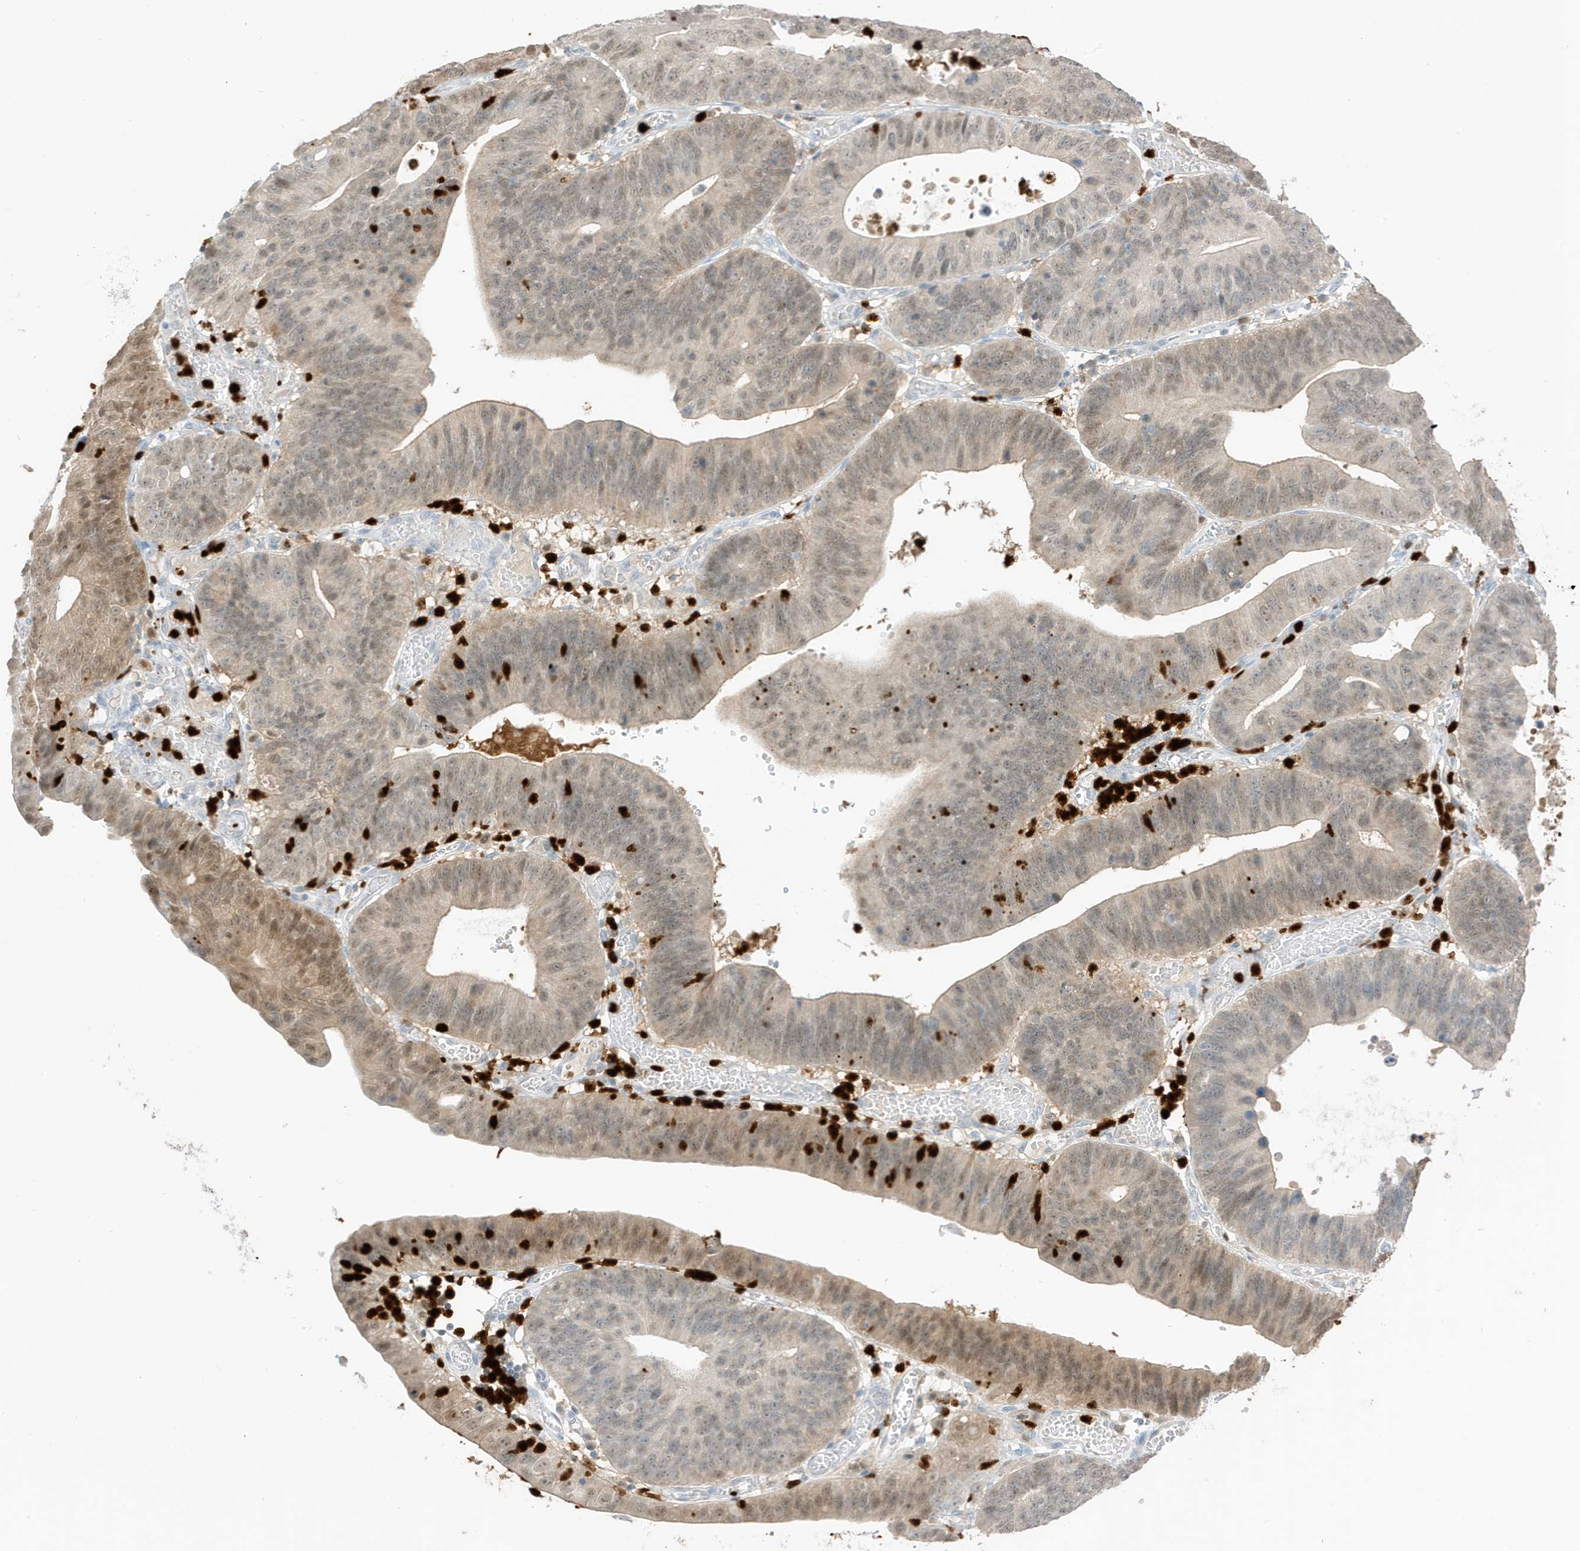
{"staining": {"intensity": "weak", "quantity": "25%-75%", "location": "cytoplasmic/membranous,nuclear"}, "tissue": "stomach cancer", "cell_type": "Tumor cells", "image_type": "cancer", "snomed": [{"axis": "morphology", "description": "Adenocarcinoma, NOS"}, {"axis": "topography", "description": "Stomach"}], "caption": "Stomach cancer tissue exhibits weak cytoplasmic/membranous and nuclear staining in approximately 25%-75% of tumor cells", "gene": "GCA", "patient": {"sex": "male", "age": 59}}